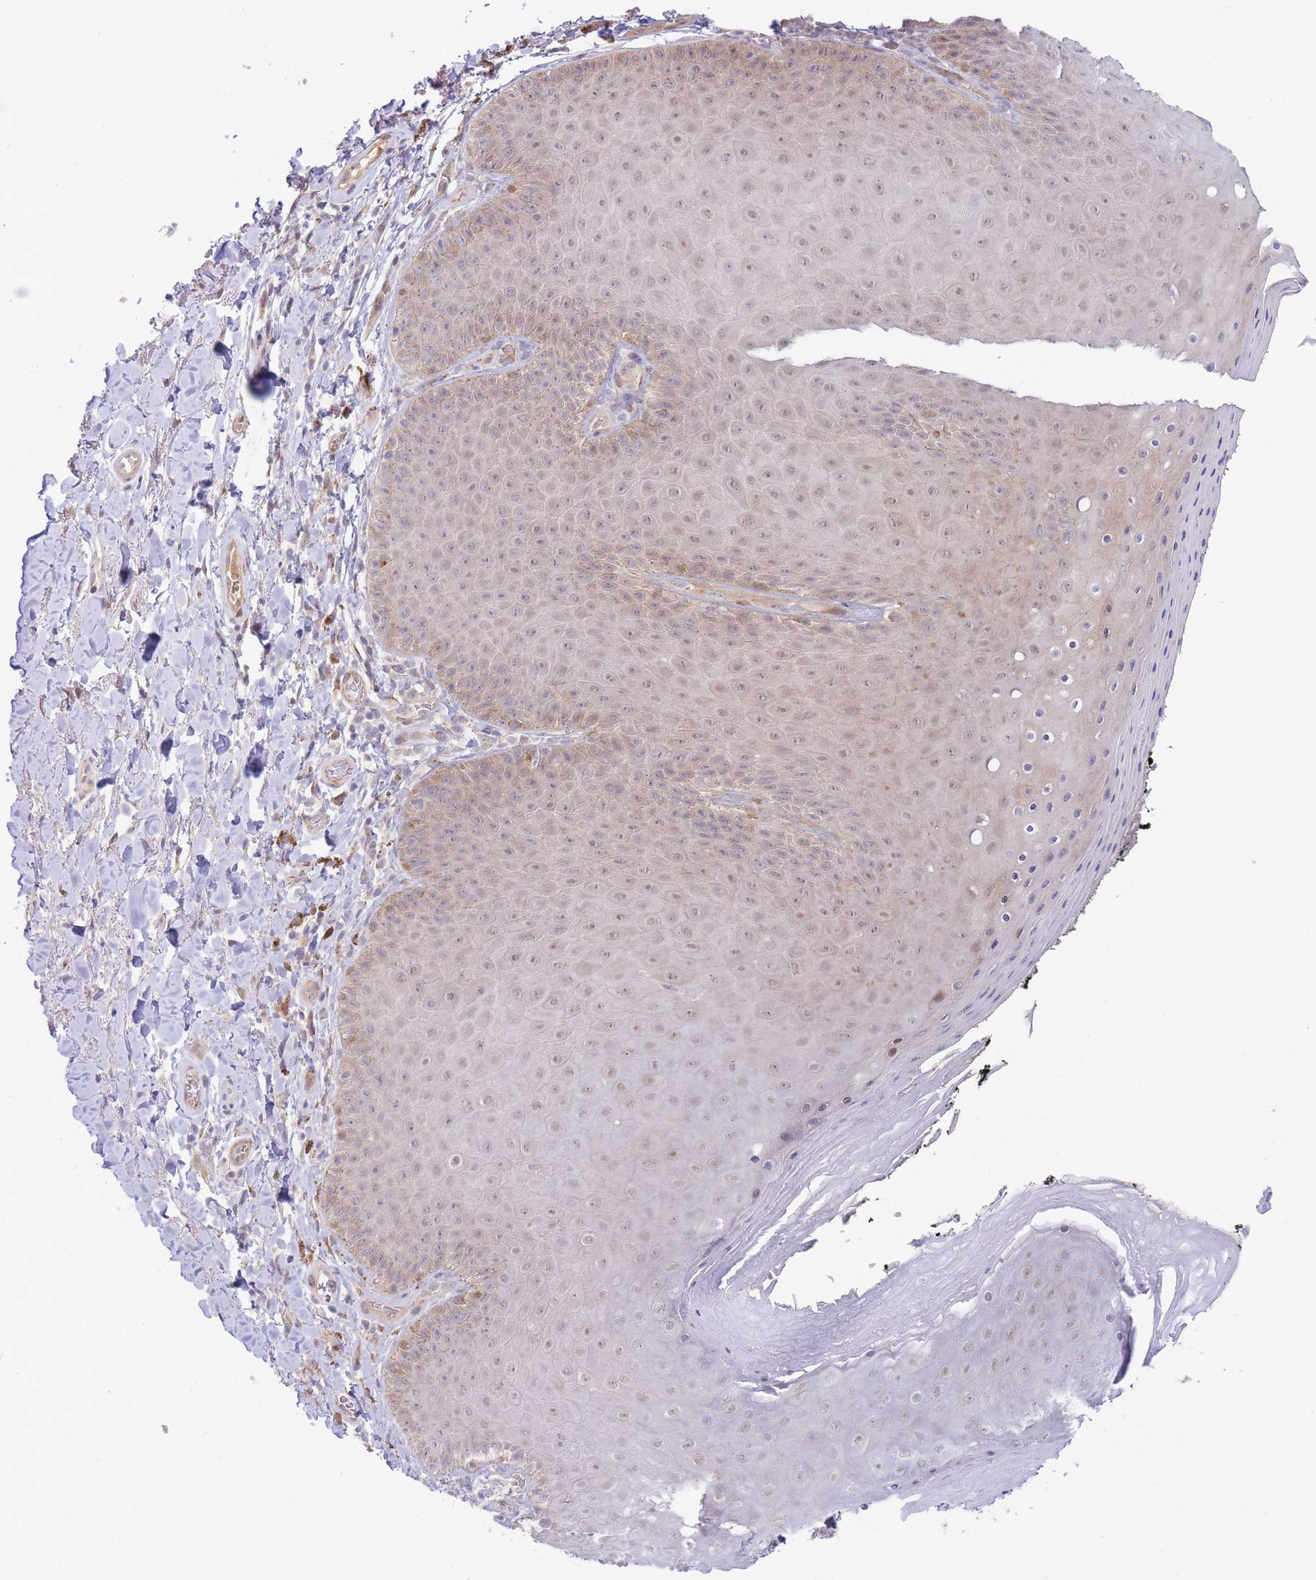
{"staining": {"intensity": "weak", "quantity": "25%-75%", "location": "nuclear"}, "tissue": "skin", "cell_type": "Epidermal cells", "image_type": "normal", "snomed": [{"axis": "morphology", "description": "Normal tissue, NOS"}, {"axis": "topography", "description": "Anal"}, {"axis": "topography", "description": "Peripheral nerve tissue"}], "caption": "This photomicrograph reveals immunohistochemistry (IHC) staining of benign skin, with low weak nuclear staining in about 25%-75% of epidermal cells.", "gene": "APOL4", "patient": {"sex": "male", "age": 53}}